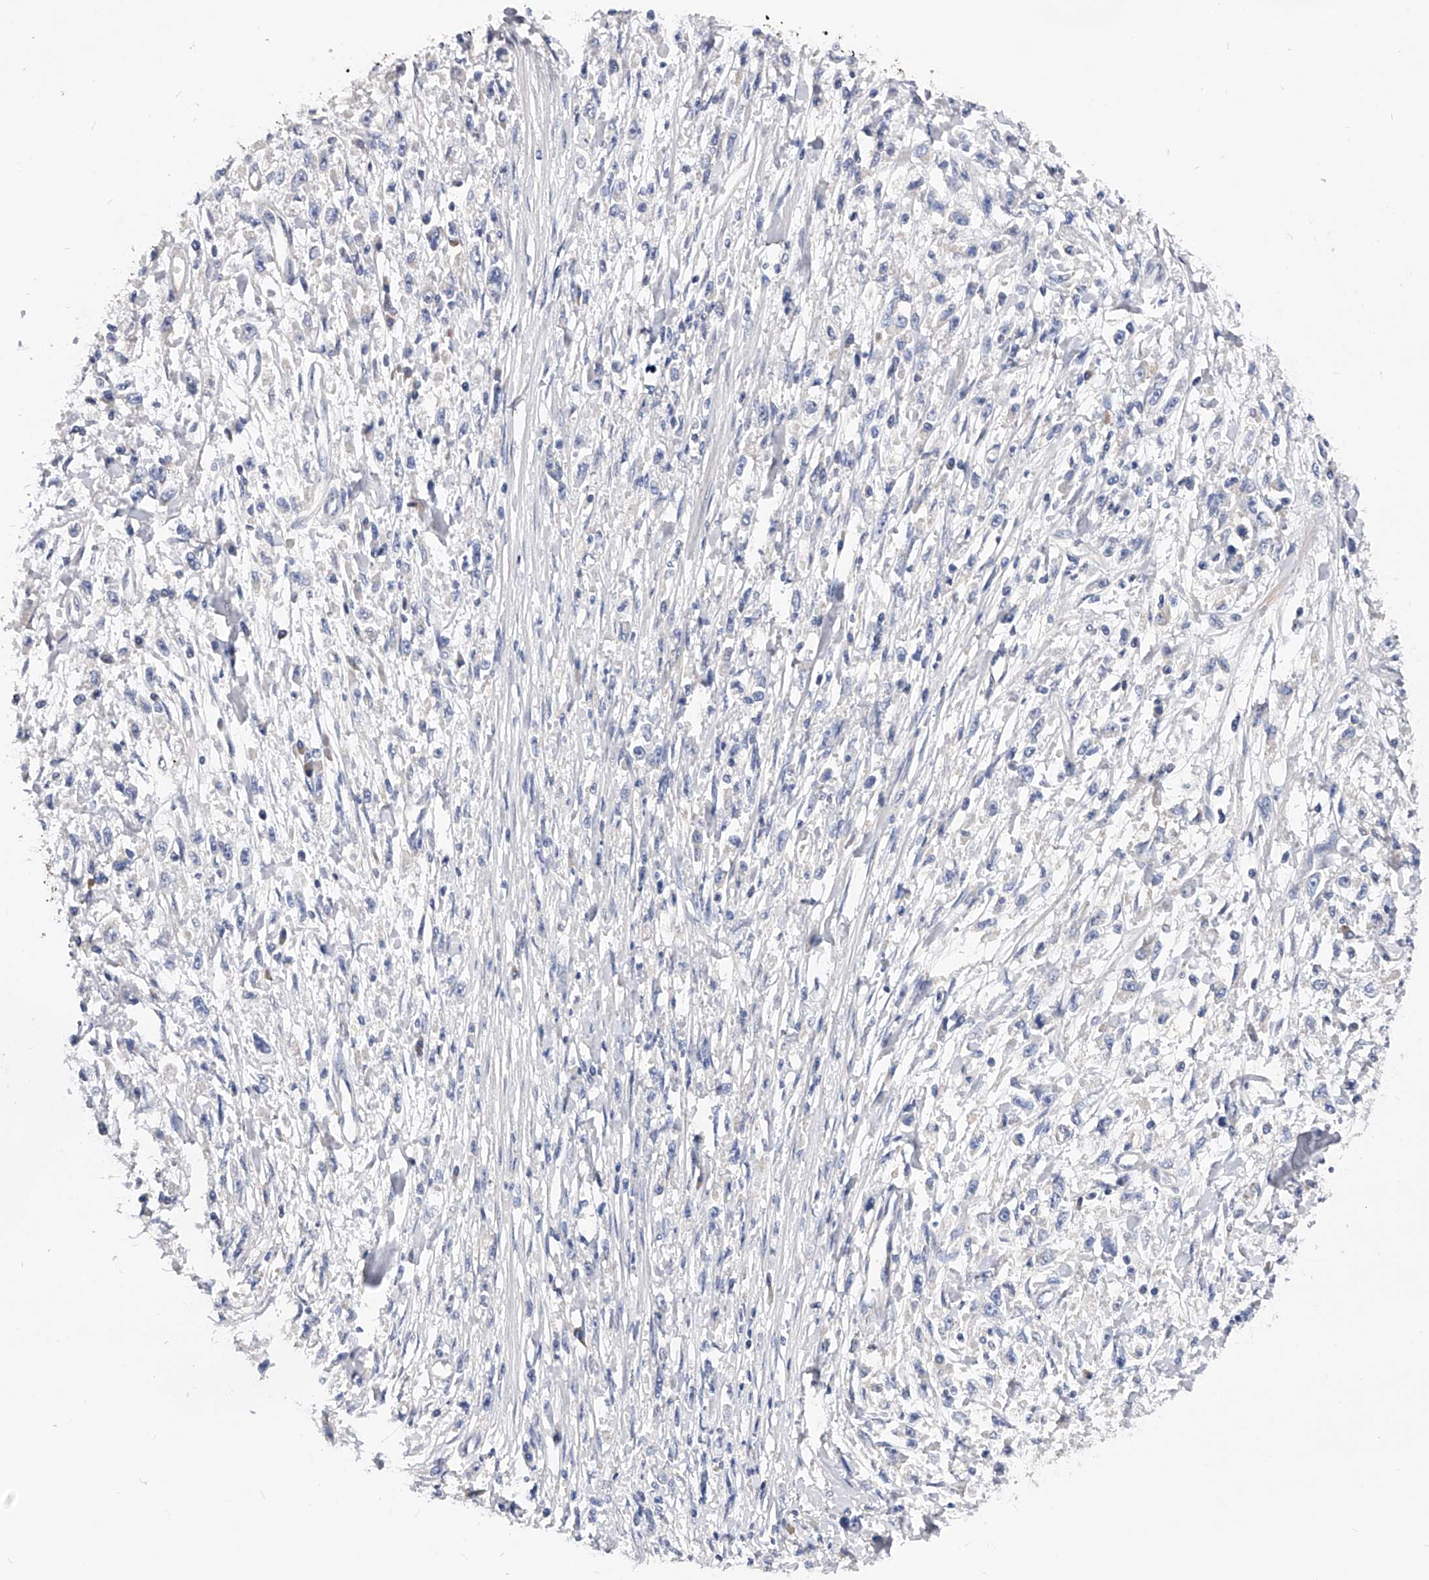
{"staining": {"intensity": "negative", "quantity": "none", "location": "none"}, "tissue": "stomach cancer", "cell_type": "Tumor cells", "image_type": "cancer", "snomed": [{"axis": "morphology", "description": "Adenocarcinoma, NOS"}, {"axis": "topography", "description": "Stomach"}], "caption": "A photomicrograph of stomach adenocarcinoma stained for a protein displays no brown staining in tumor cells. (DAB (3,3'-diaminobenzidine) immunohistochemistry (IHC) visualized using brightfield microscopy, high magnification).", "gene": "PPP5C", "patient": {"sex": "female", "age": 59}}